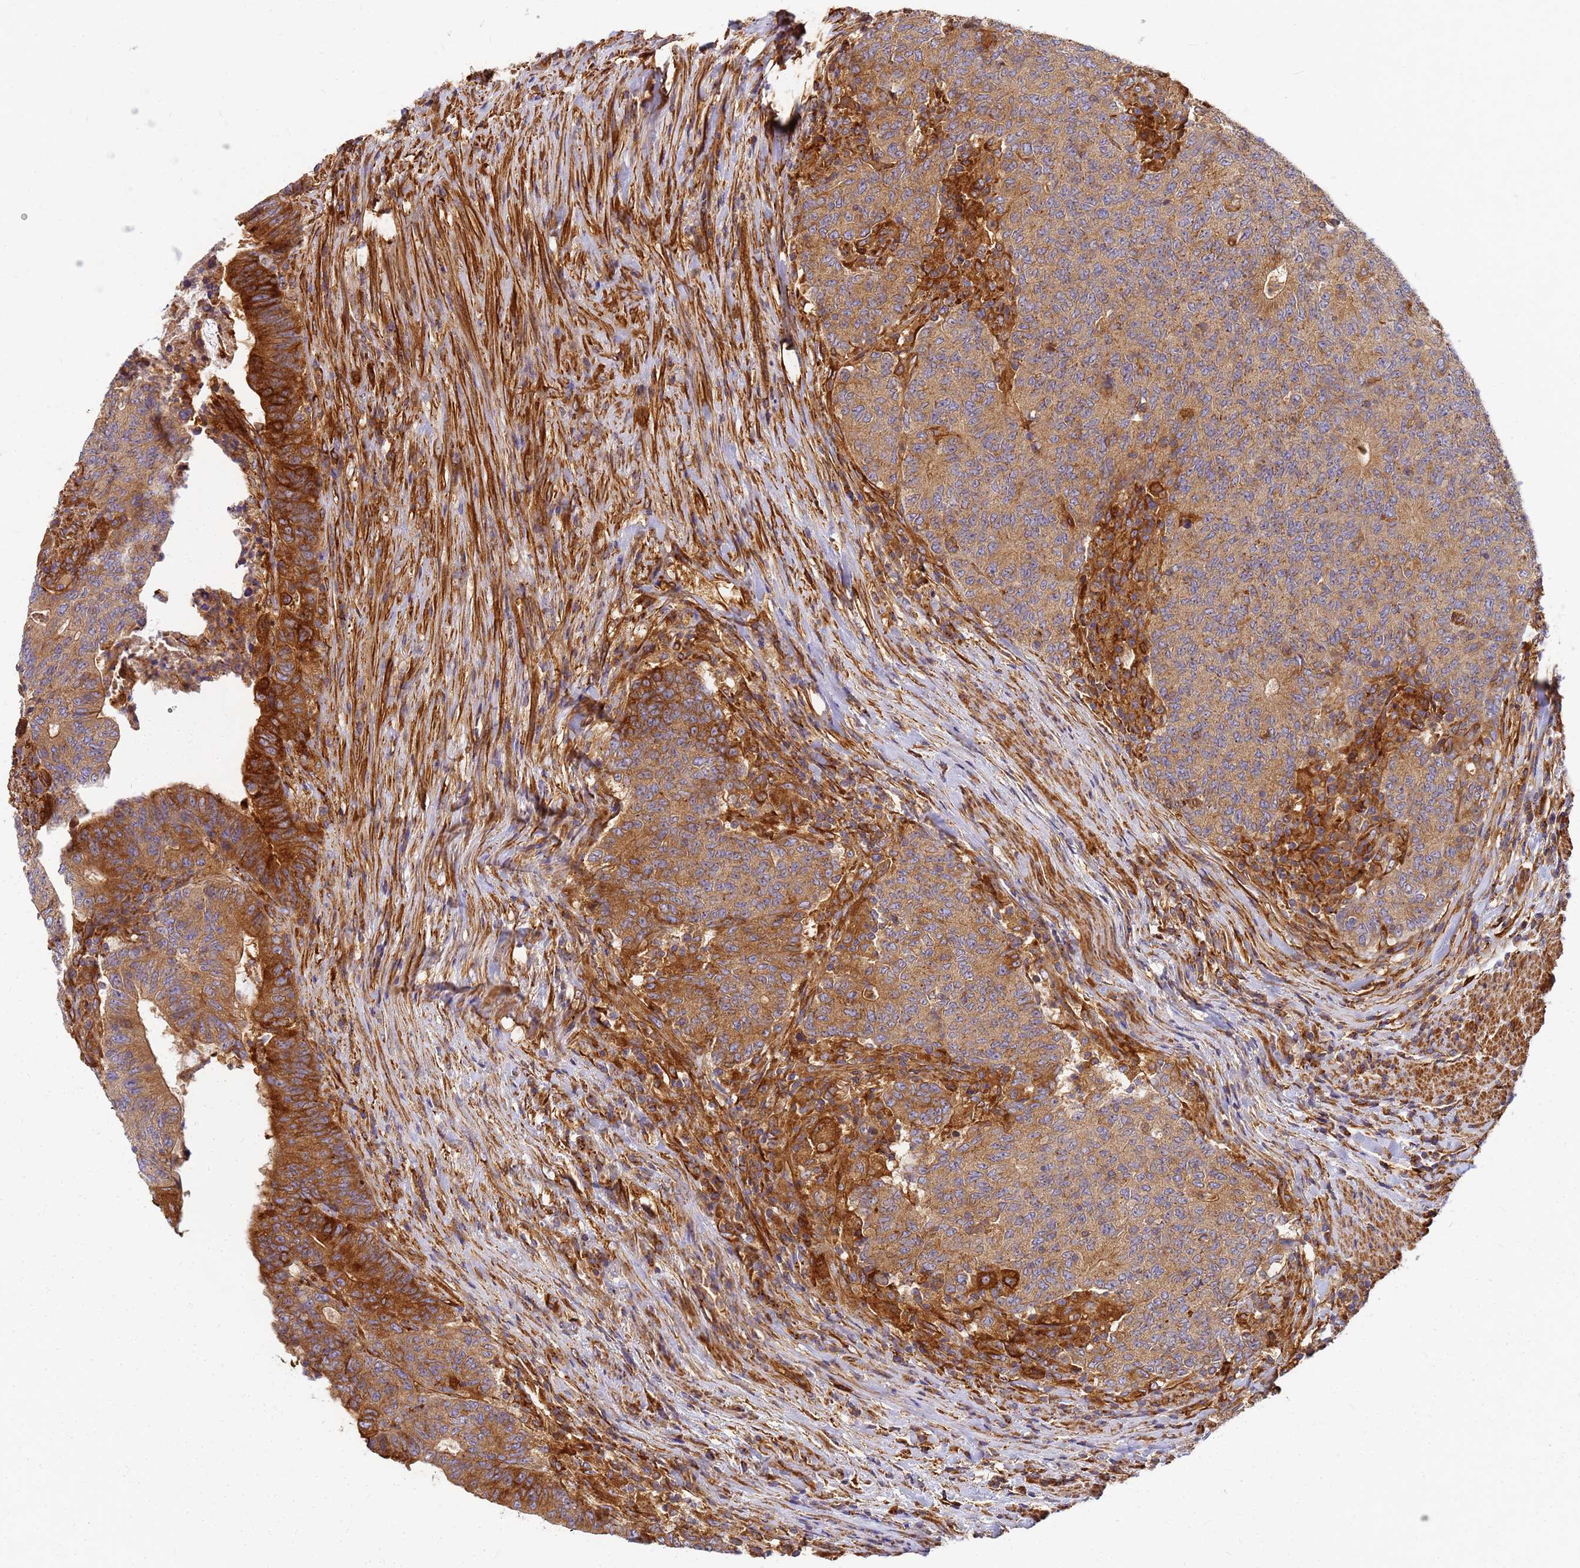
{"staining": {"intensity": "moderate", "quantity": ">75%", "location": "cytoplasmic/membranous"}, "tissue": "colorectal cancer", "cell_type": "Tumor cells", "image_type": "cancer", "snomed": [{"axis": "morphology", "description": "Adenocarcinoma, NOS"}, {"axis": "topography", "description": "Colon"}], "caption": "Immunohistochemical staining of colorectal adenocarcinoma reveals medium levels of moderate cytoplasmic/membranous protein expression in about >75% of tumor cells. (Brightfield microscopy of DAB IHC at high magnification).", "gene": "C2CD5", "patient": {"sex": "female", "age": 75}}